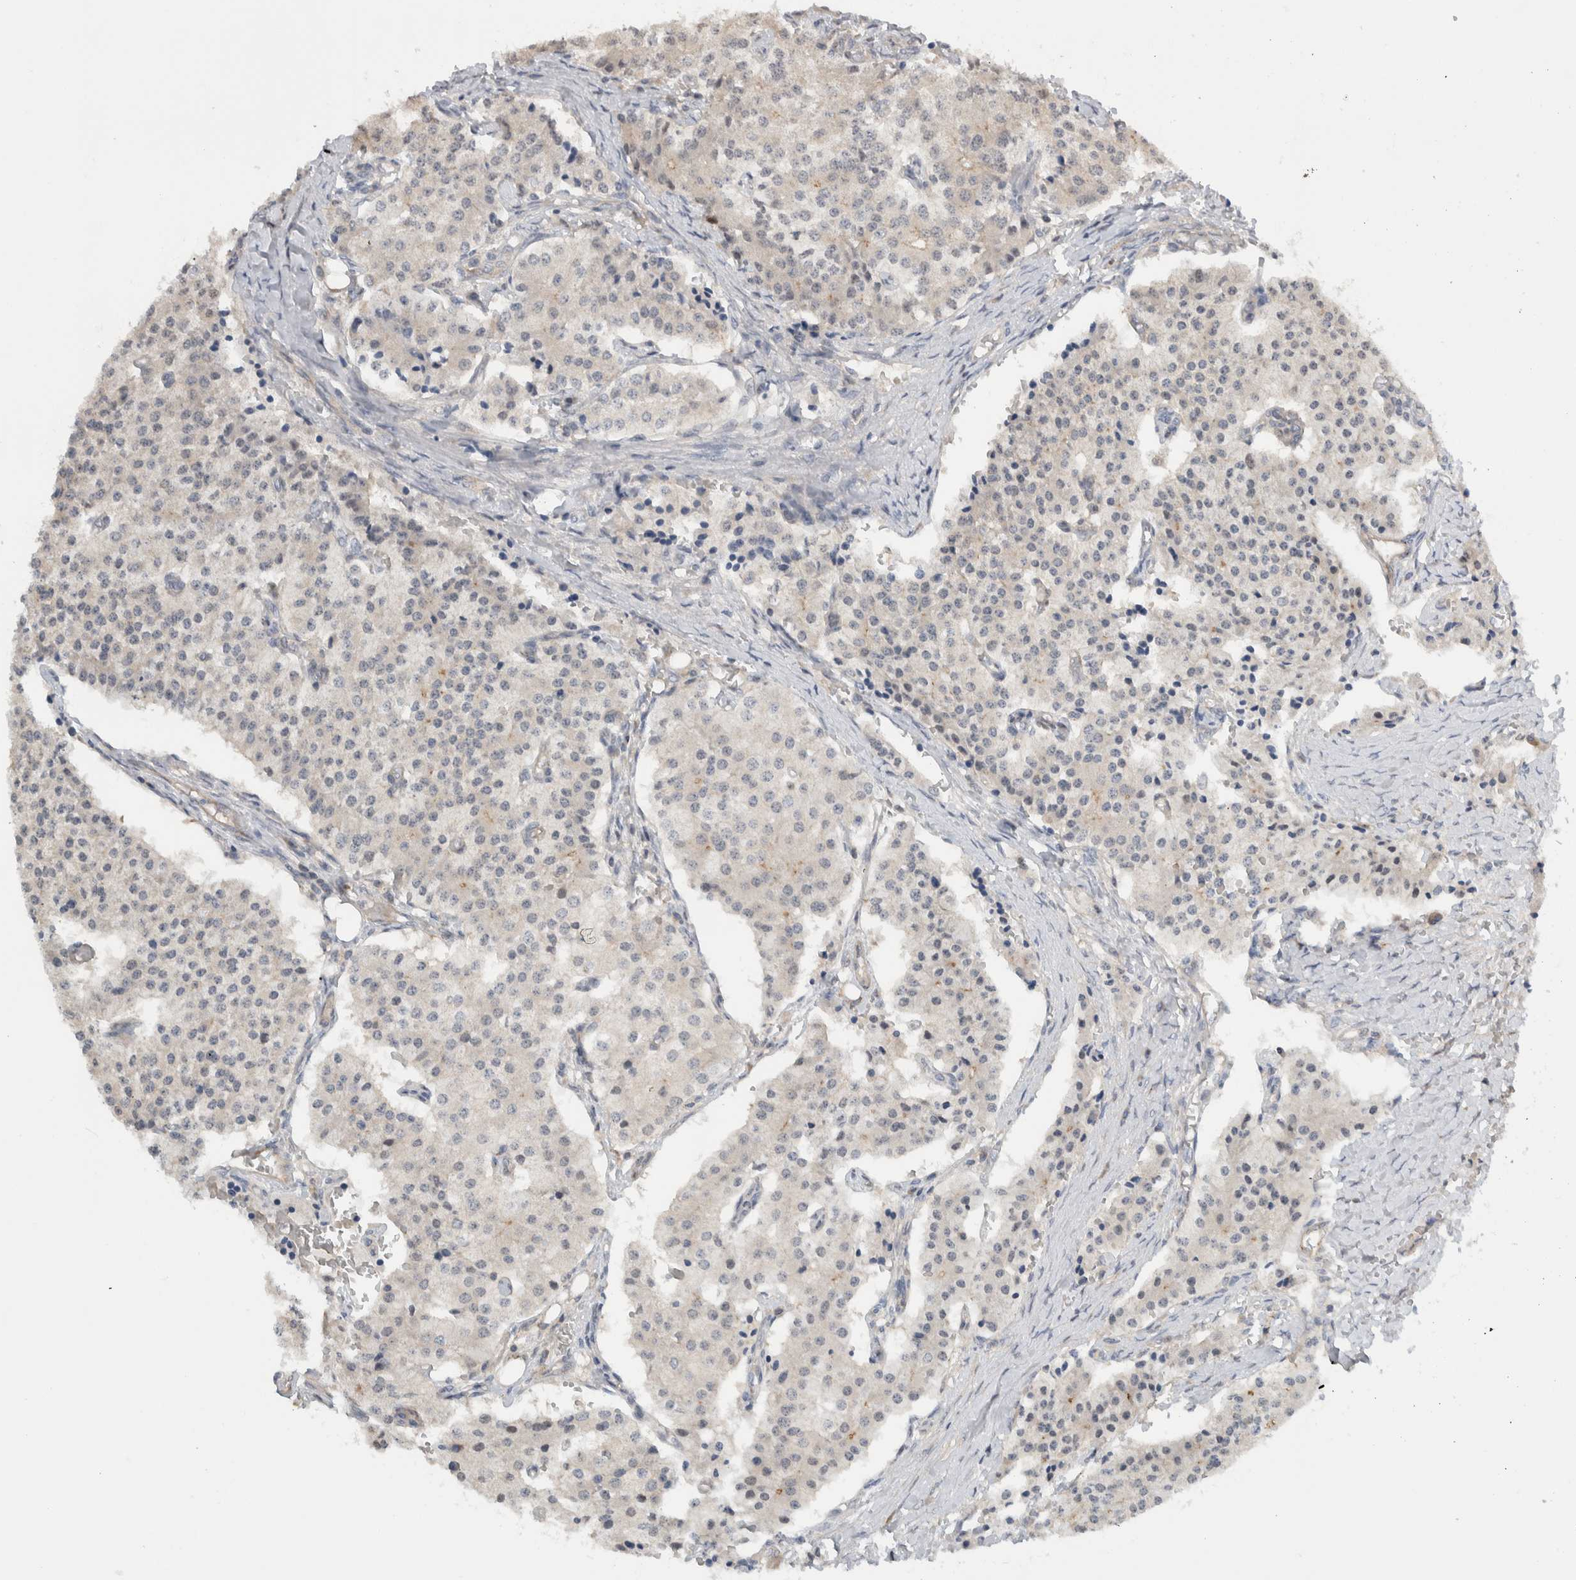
{"staining": {"intensity": "weak", "quantity": "<25%", "location": "cytoplasmic/membranous"}, "tissue": "carcinoid", "cell_type": "Tumor cells", "image_type": "cancer", "snomed": [{"axis": "morphology", "description": "Carcinoid, malignant, NOS"}, {"axis": "topography", "description": "Colon"}], "caption": "DAB (3,3'-diaminobenzidine) immunohistochemical staining of human carcinoid displays no significant expression in tumor cells.", "gene": "MPRIP", "patient": {"sex": "female", "age": 52}}